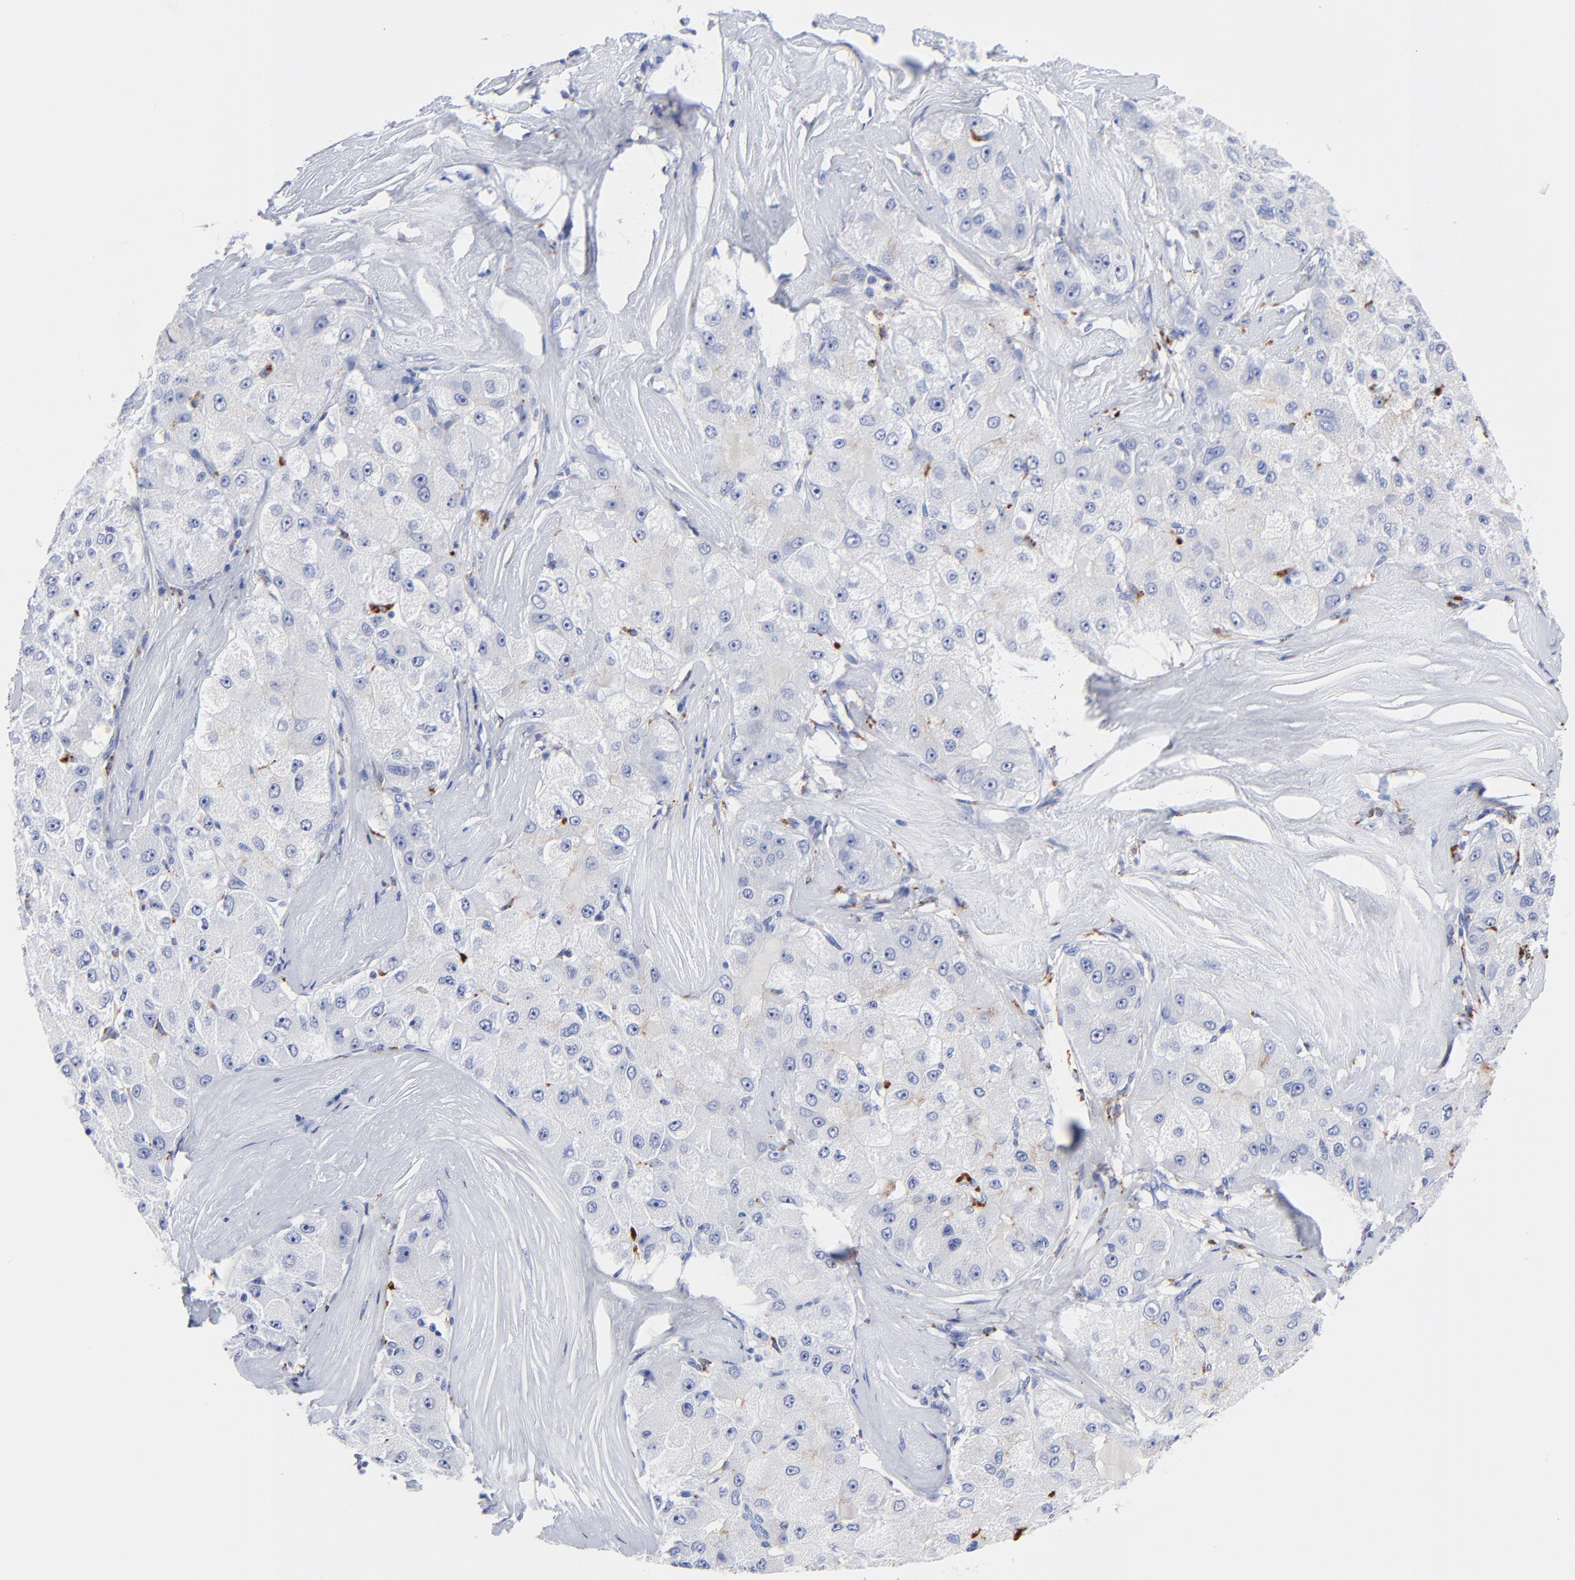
{"staining": {"intensity": "moderate", "quantity": "<25%", "location": "cytoplasmic/membranous"}, "tissue": "liver cancer", "cell_type": "Tumor cells", "image_type": "cancer", "snomed": [{"axis": "morphology", "description": "Carcinoma, Hepatocellular, NOS"}, {"axis": "topography", "description": "Liver"}], "caption": "Tumor cells display low levels of moderate cytoplasmic/membranous staining in approximately <25% of cells in human liver cancer.", "gene": "CPVL", "patient": {"sex": "male", "age": 80}}